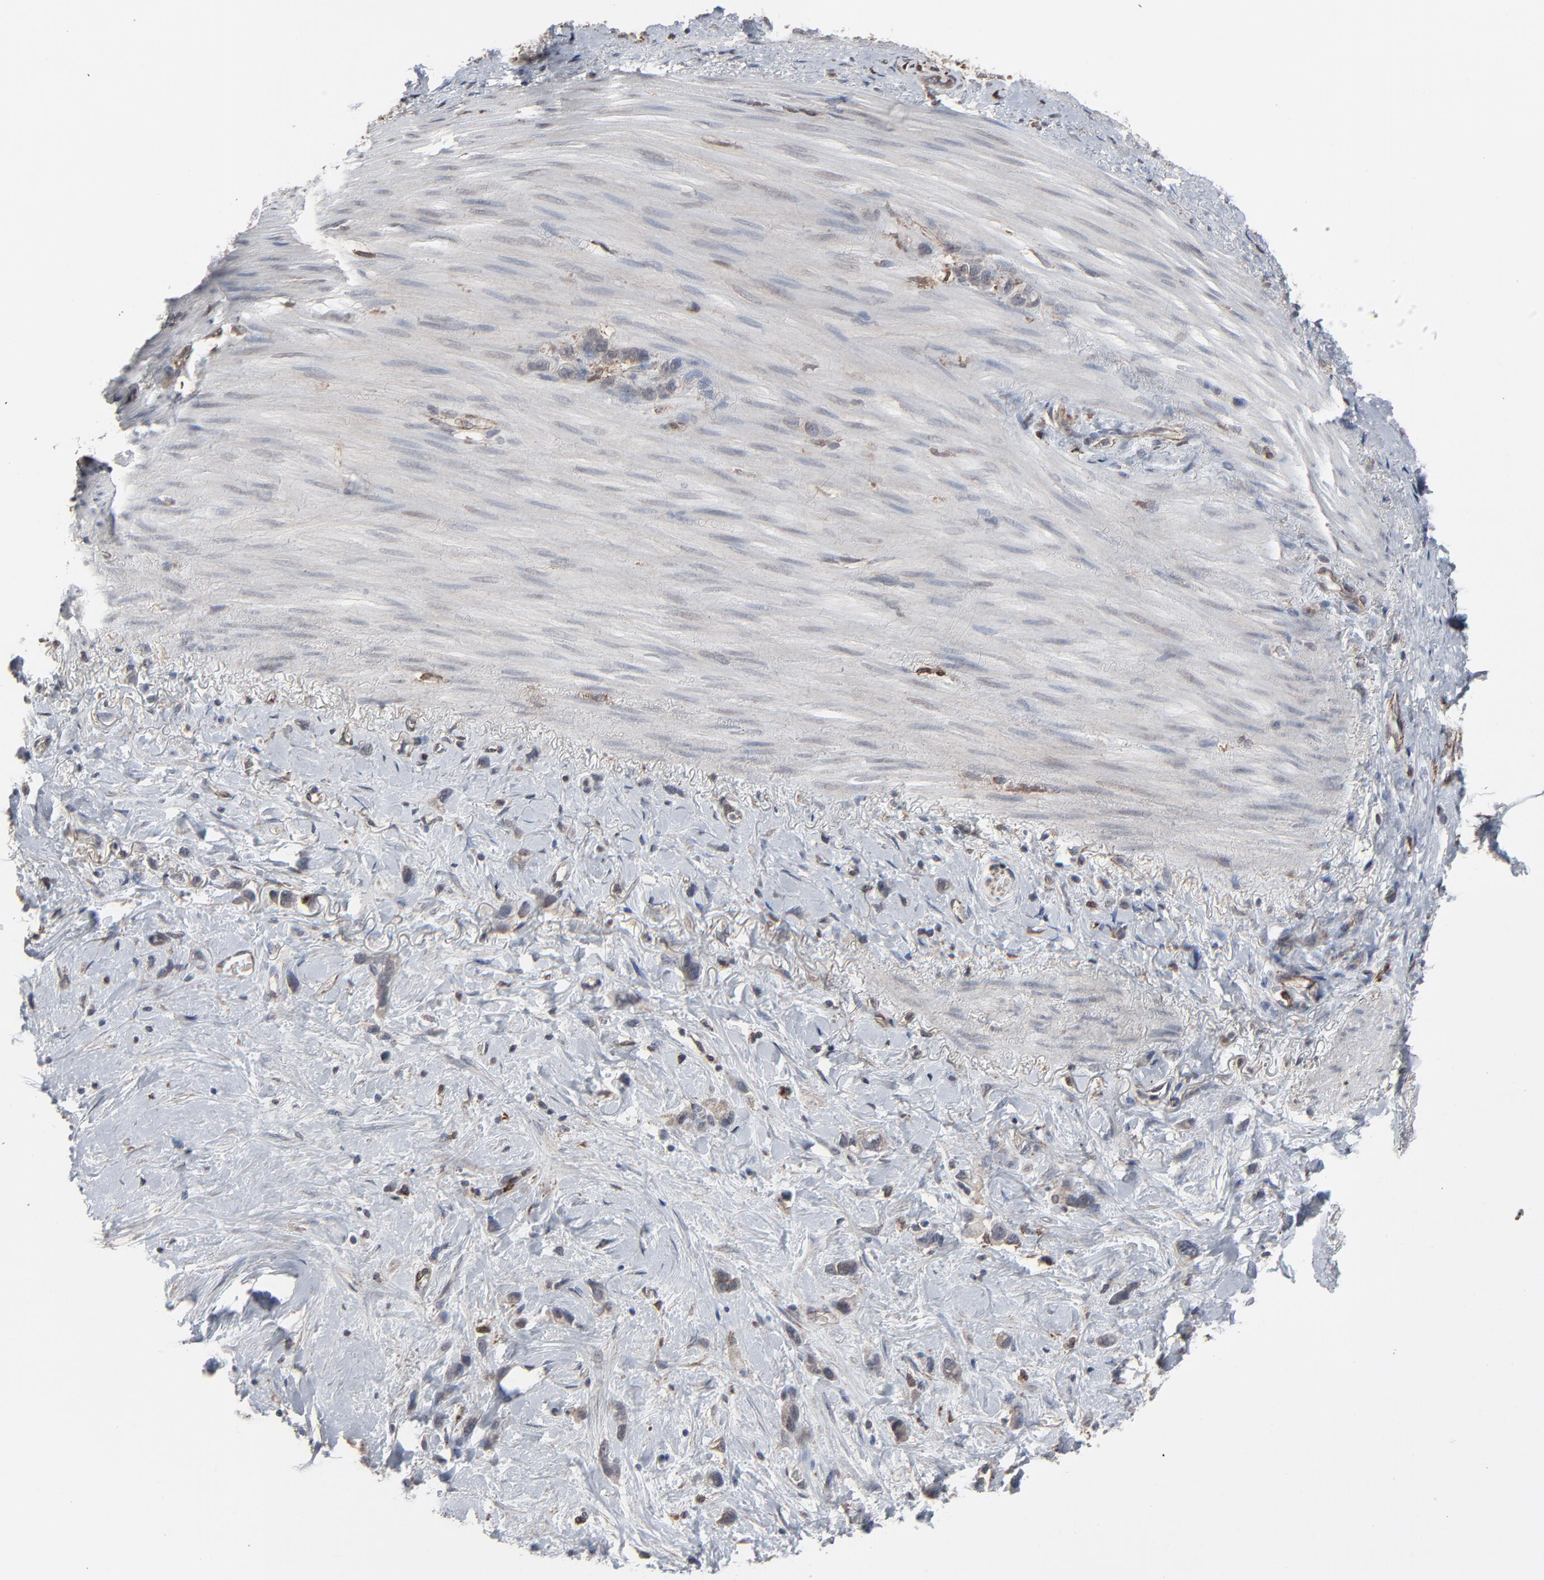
{"staining": {"intensity": "weak", "quantity": ">75%", "location": "cytoplasmic/membranous"}, "tissue": "stomach cancer", "cell_type": "Tumor cells", "image_type": "cancer", "snomed": [{"axis": "morphology", "description": "Normal tissue, NOS"}, {"axis": "morphology", "description": "Adenocarcinoma, NOS"}, {"axis": "morphology", "description": "Adenocarcinoma, High grade"}, {"axis": "topography", "description": "Stomach, upper"}, {"axis": "topography", "description": "Stomach"}], "caption": "Weak cytoplasmic/membranous protein staining is identified in approximately >75% of tumor cells in stomach cancer (high-grade adenocarcinoma).", "gene": "CTNND1", "patient": {"sex": "female", "age": 65}}